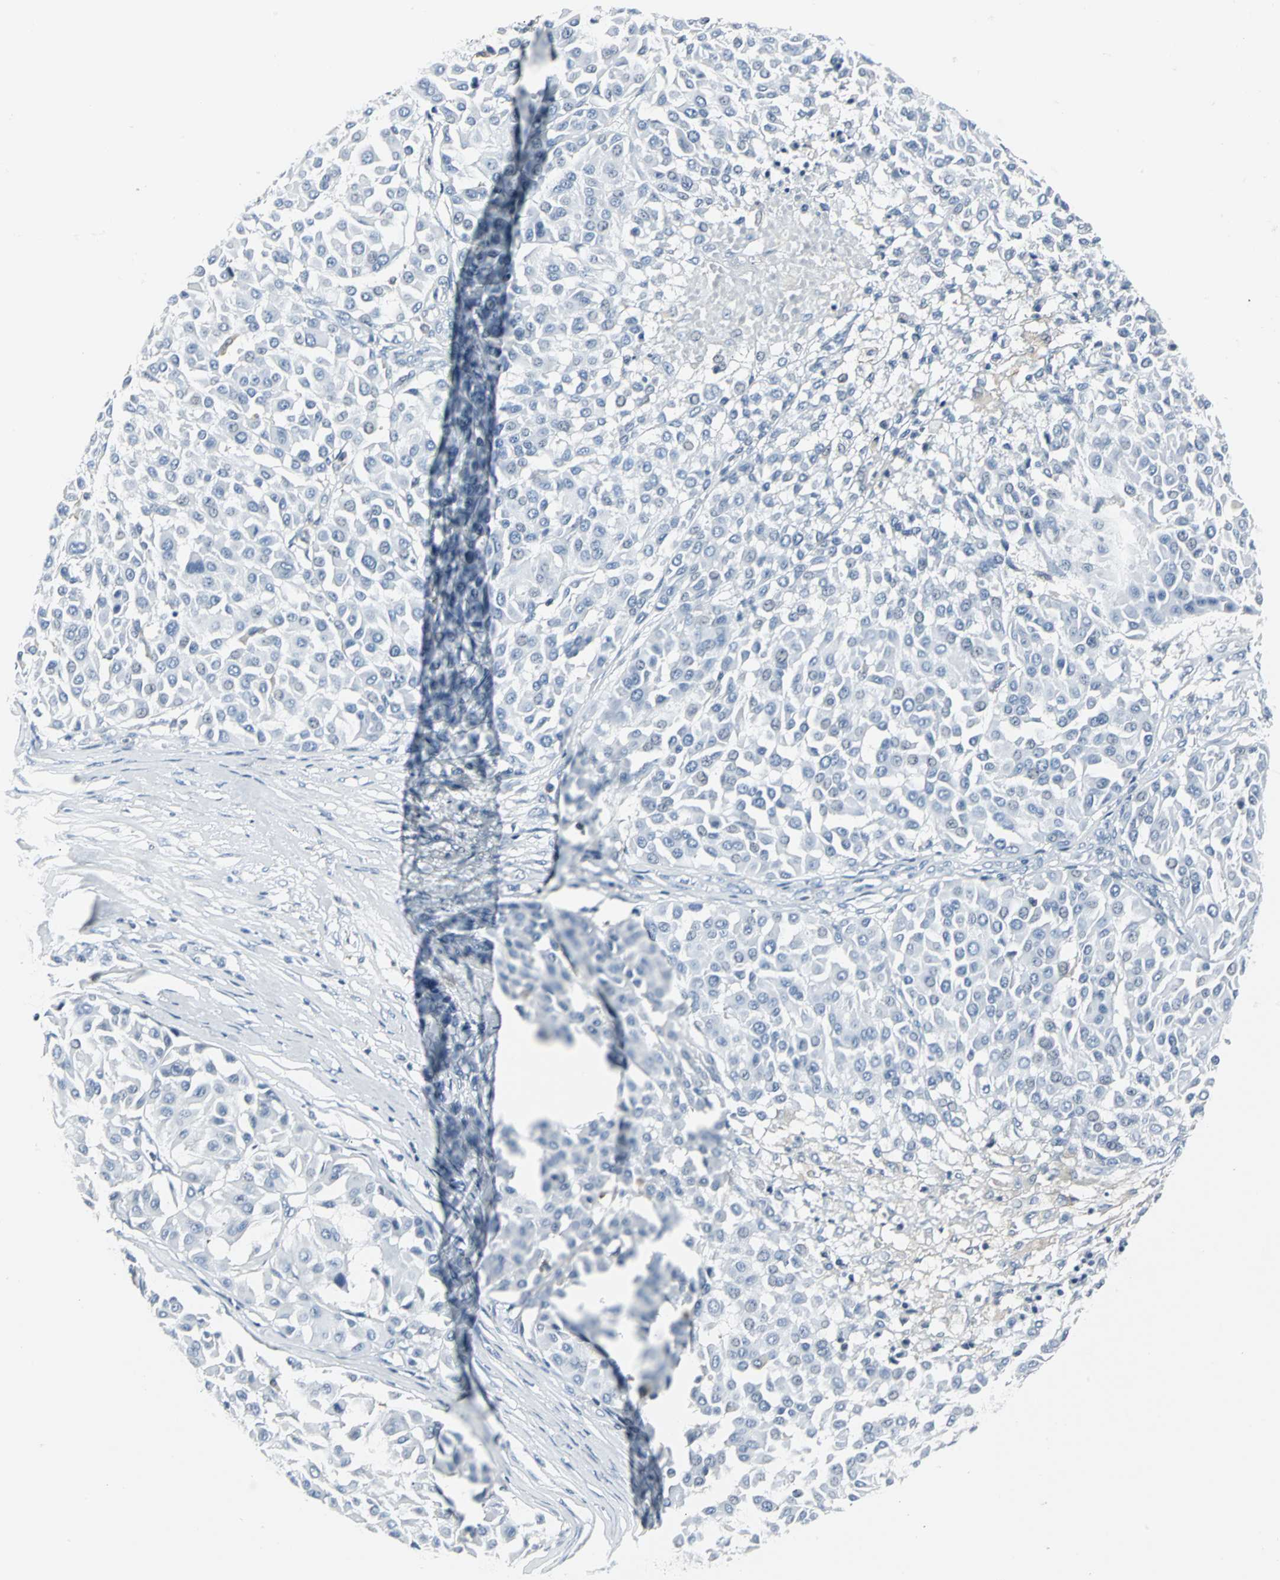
{"staining": {"intensity": "negative", "quantity": "none", "location": "none"}, "tissue": "melanoma", "cell_type": "Tumor cells", "image_type": "cancer", "snomed": [{"axis": "morphology", "description": "Malignant melanoma, Metastatic site"}, {"axis": "topography", "description": "Soft tissue"}], "caption": "Immunohistochemistry of malignant melanoma (metastatic site) shows no expression in tumor cells. (Immunohistochemistry (ihc), brightfield microscopy, high magnification).", "gene": "IQGAP2", "patient": {"sex": "male", "age": 41}}